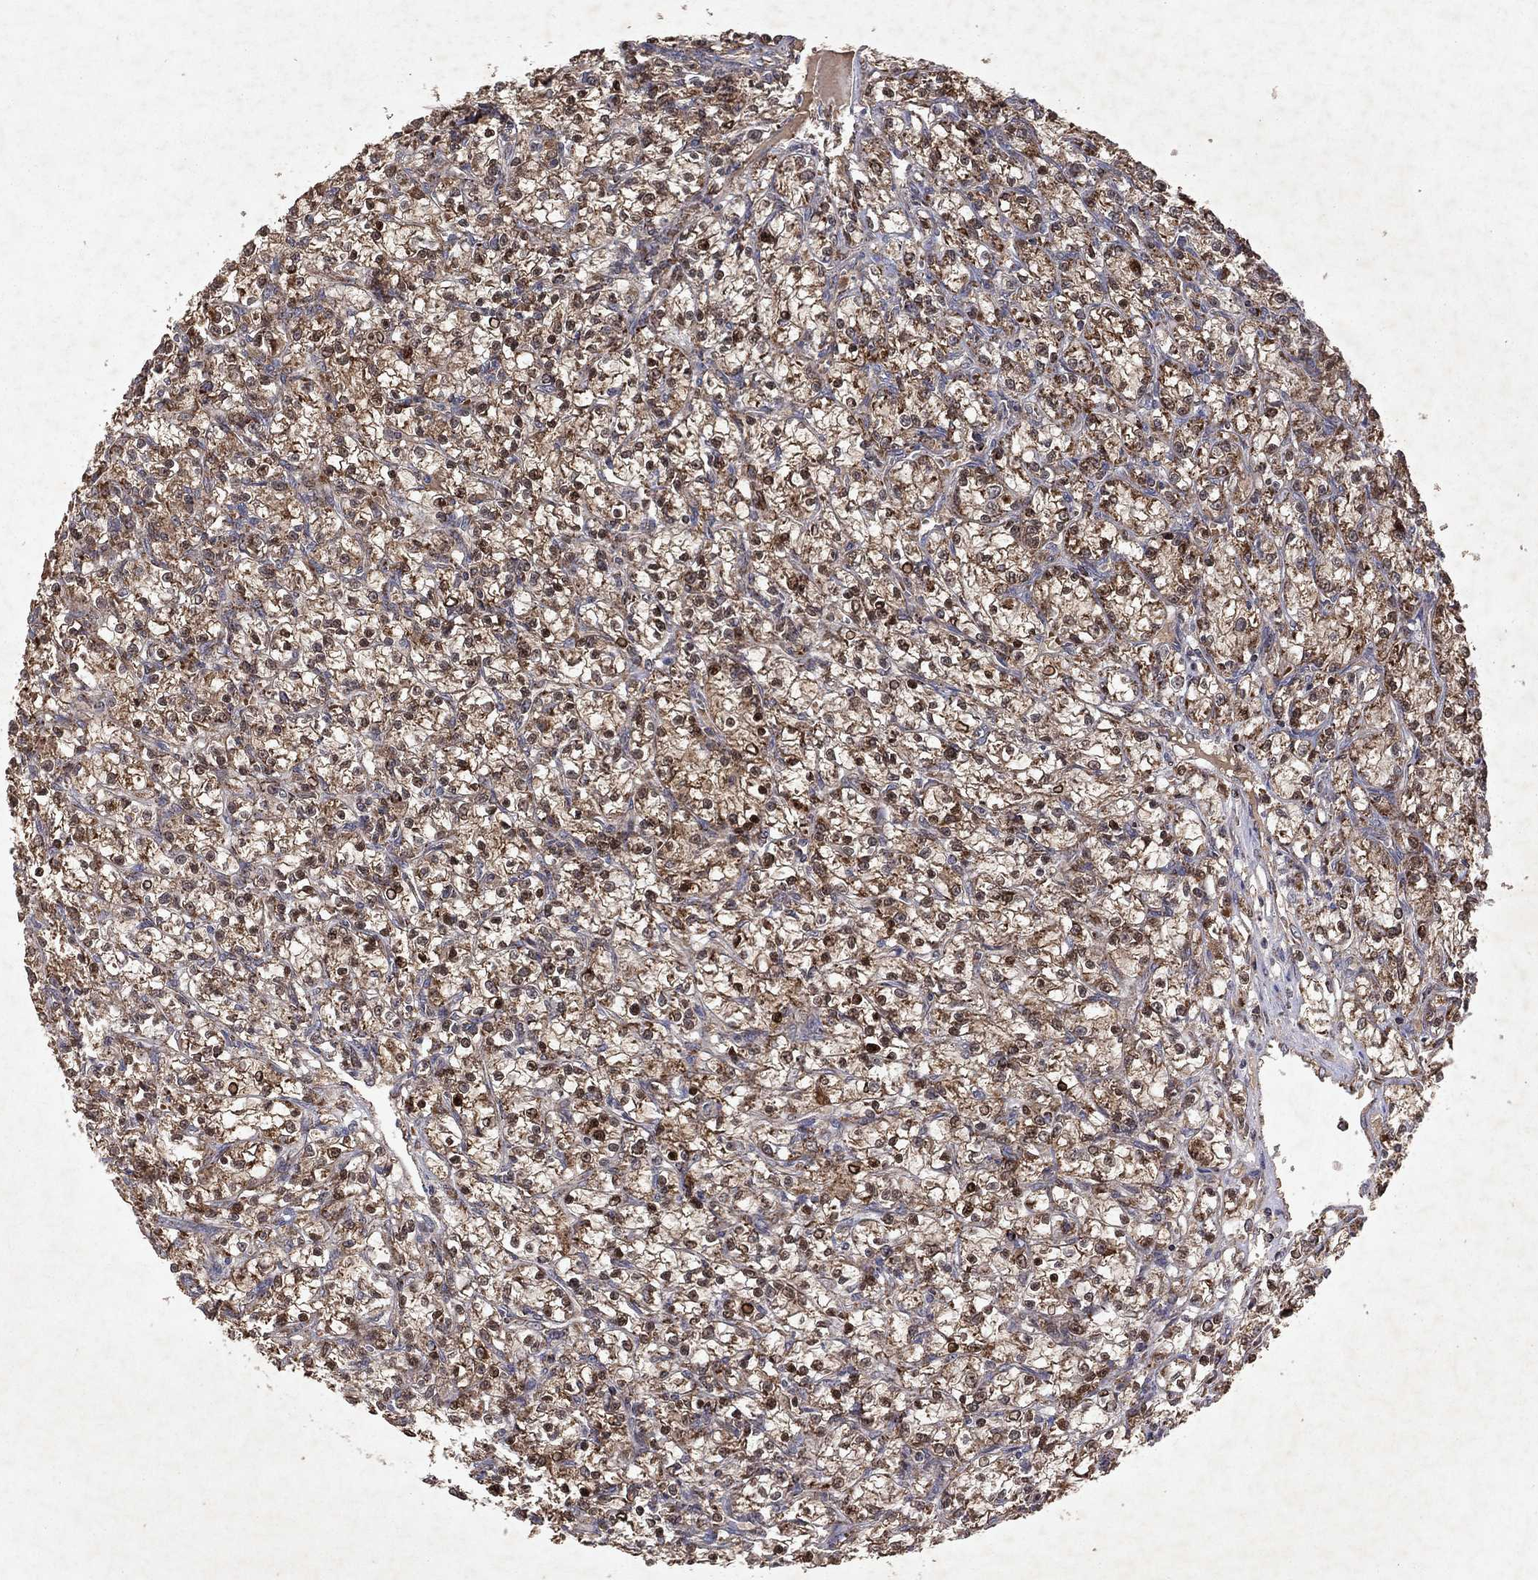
{"staining": {"intensity": "moderate", "quantity": "25%-75%", "location": "cytoplasmic/membranous"}, "tissue": "renal cancer", "cell_type": "Tumor cells", "image_type": "cancer", "snomed": [{"axis": "morphology", "description": "Adenocarcinoma, NOS"}, {"axis": "topography", "description": "Kidney"}], "caption": "IHC (DAB (3,3'-diaminobenzidine)) staining of adenocarcinoma (renal) displays moderate cytoplasmic/membranous protein positivity in about 25%-75% of tumor cells. The staining is performed using DAB (3,3'-diaminobenzidine) brown chromogen to label protein expression. The nuclei are counter-stained blue using hematoxylin.", "gene": "PYROXD2", "patient": {"sex": "female", "age": 59}}